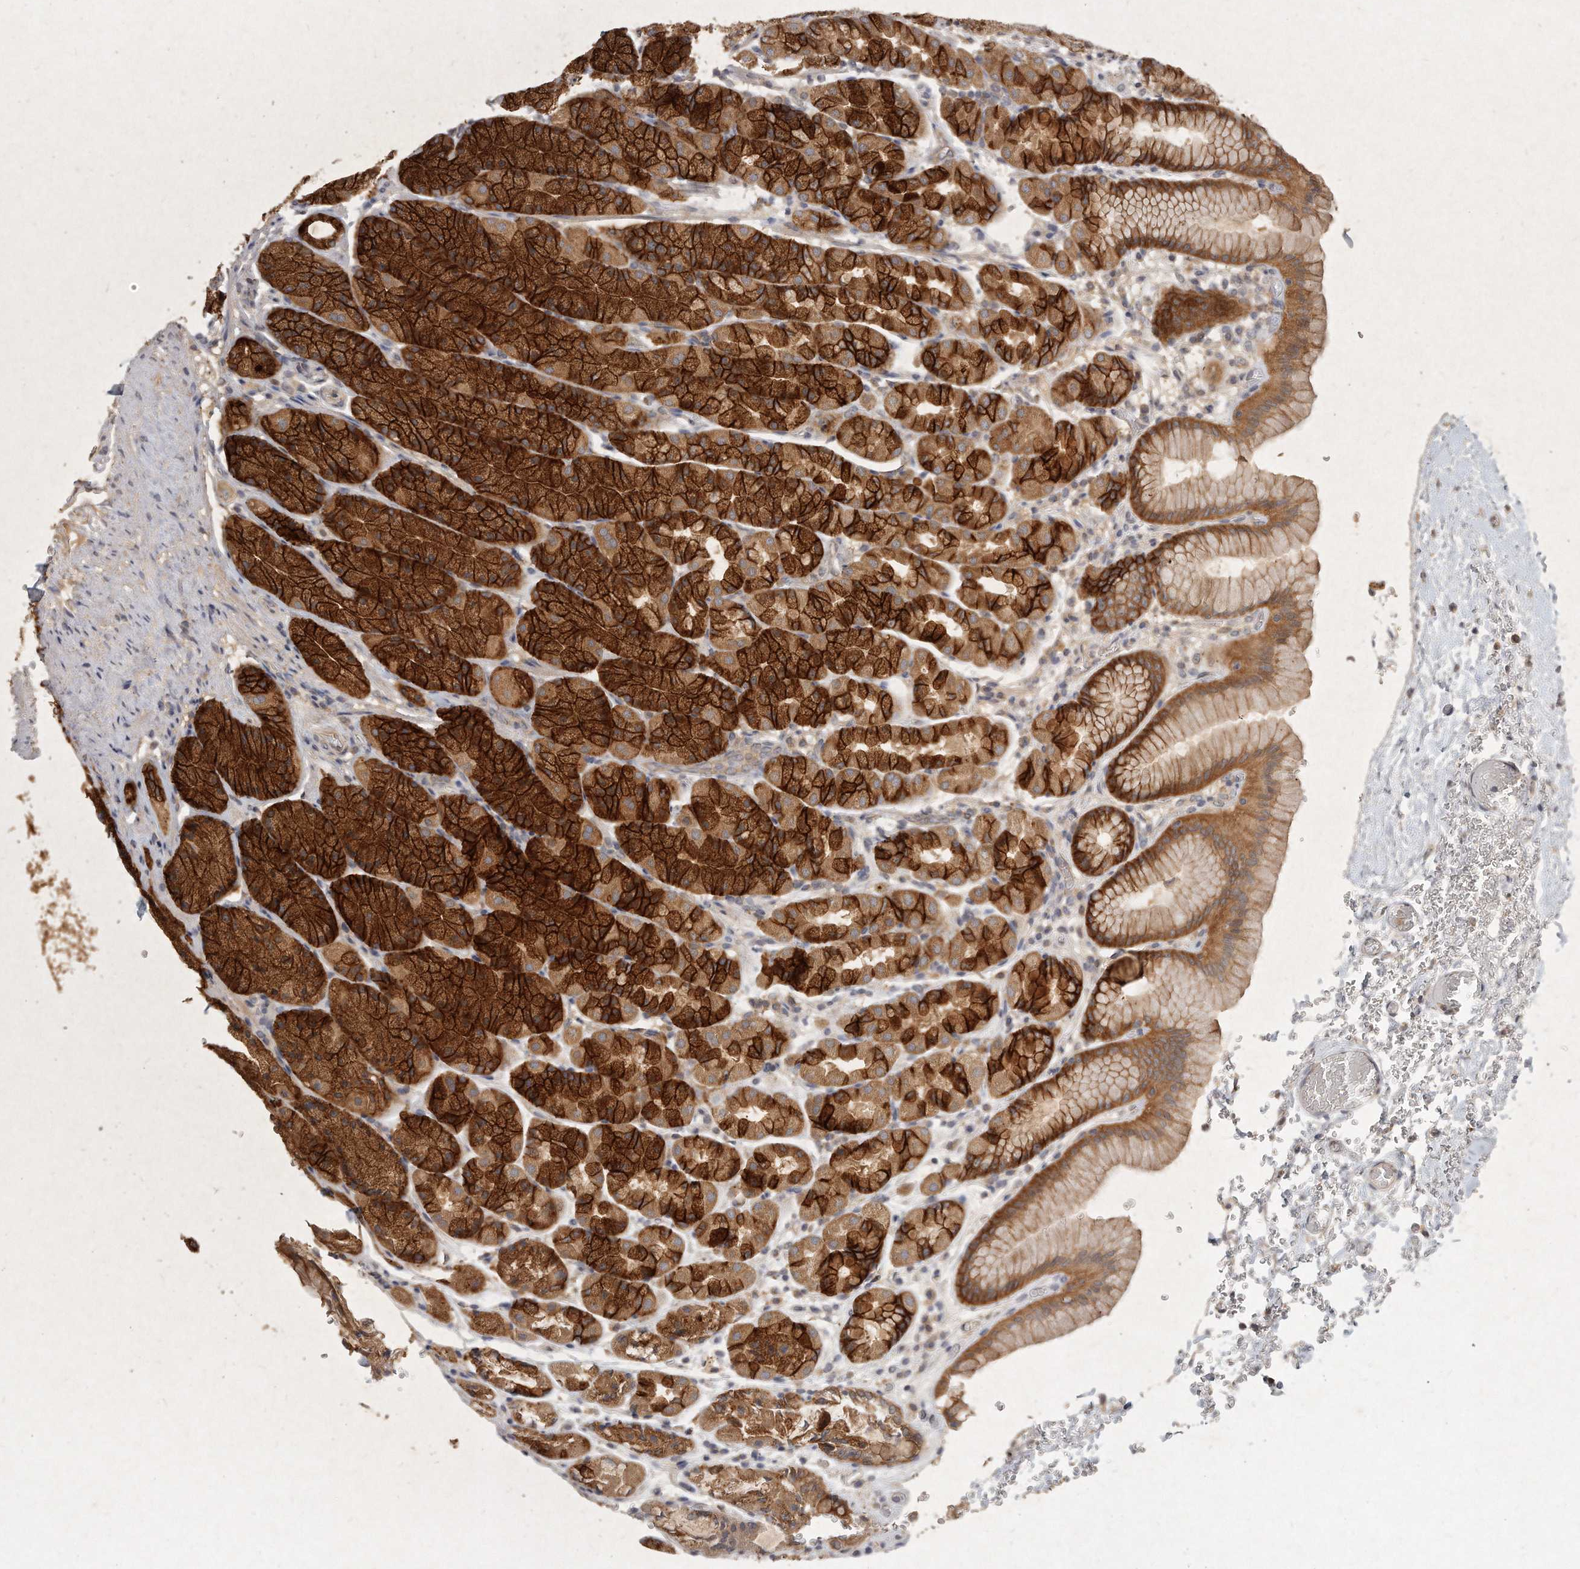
{"staining": {"intensity": "strong", "quantity": ">75%", "location": "cytoplasmic/membranous"}, "tissue": "stomach", "cell_type": "Glandular cells", "image_type": "normal", "snomed": [{"axis": "morphology", "description": "Normal tissue, NOS"}, {"axis": "topography", "description": "Stomach"}], "caption": "A micrograph of stomach stained for a protein exhibits strong cytoplasmic/membranous brown staining in glandular cells. The staining is performed using DAB brown chromogen to label protein expression. The nuclei are counter-stained blue using hematoxylin.", "gene": "LGALS8", "patient": {"sex": "male", "age": 42}}